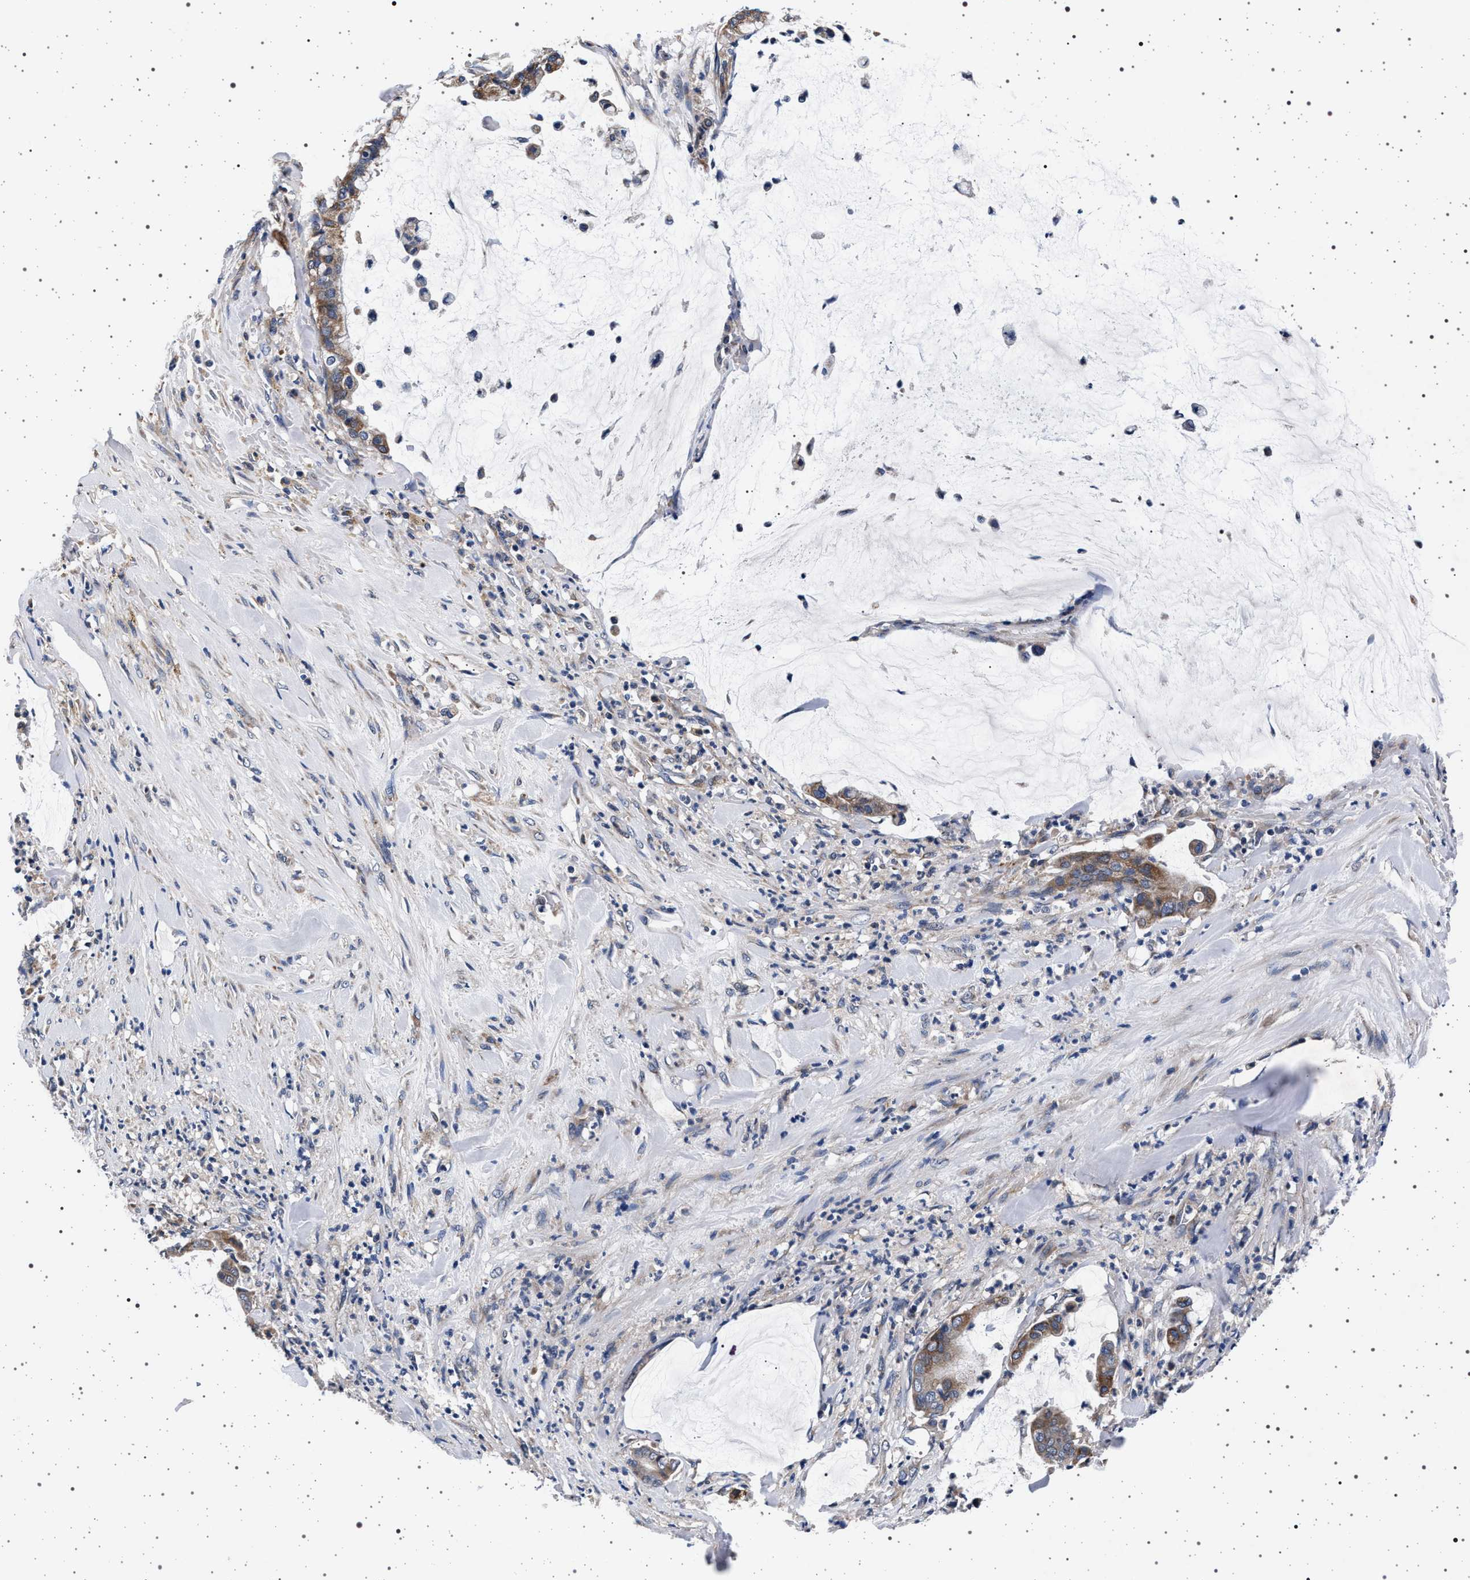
{"staining": {"intensity": "moderate", "quantity": "25%-75%", "location": "cytoplasmic/membranous"}, "tissue": "pancreatic cancer", "cell_type": "Tumor cells", "image_type": "cancer", "snomed": [{"axis": "morphology", "description": "Adenocarcinoma, NOS"}, {"axis": "topography", "description": "Pancreas"}], "caption": "Immunohistochemical staining of human pancreatic cancer (adenocarcinoma) demonstrates medium levels of moderate cytoplasmic/membranous protein staining in approximately 25%-75% of tumor cells.", "gene": "MAP3K2", "patient": {"sex": "male", "age": 41}}